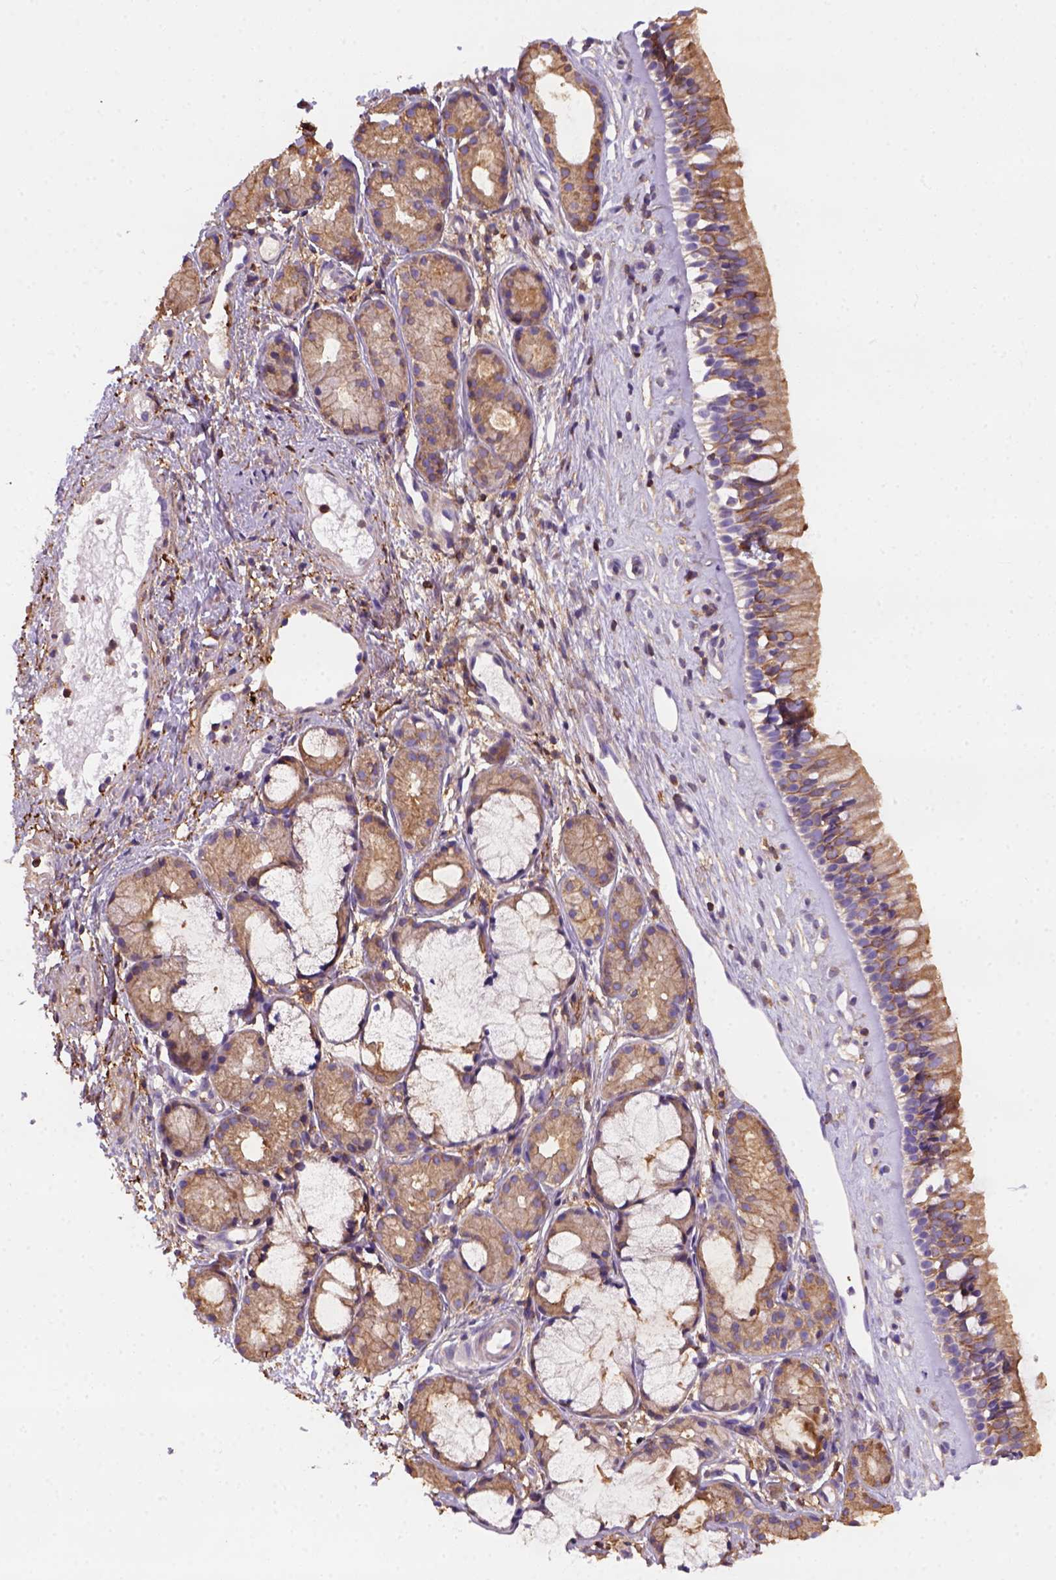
{"staining": {"intensity": "moderate", "quantity": ">75%", "location": "cytoplasmic/membranous"}, "tissue": "nasopharynx", "cell_type": "Respiratory epithelial cells", "image_type": "normal", "snomed": [{"axis": "morphology", "description": "Normal tissue, NOS"}, {"axis": "topography", "description": "Nasopharynx"}], "caption": "Moderate cytoplasmic/membranous protein expression is seen in approximately >75% of respiratory epithelial cells in nasopharynx. The protein of interest is stained brown, and the nuclei are stained in blue (DAB (3,3'-diaminobenzidine) IHC with brightfield microscopy, high magnification).", "gene": "GPRC5D", "patient": {"sex": "female", "age": 52}}